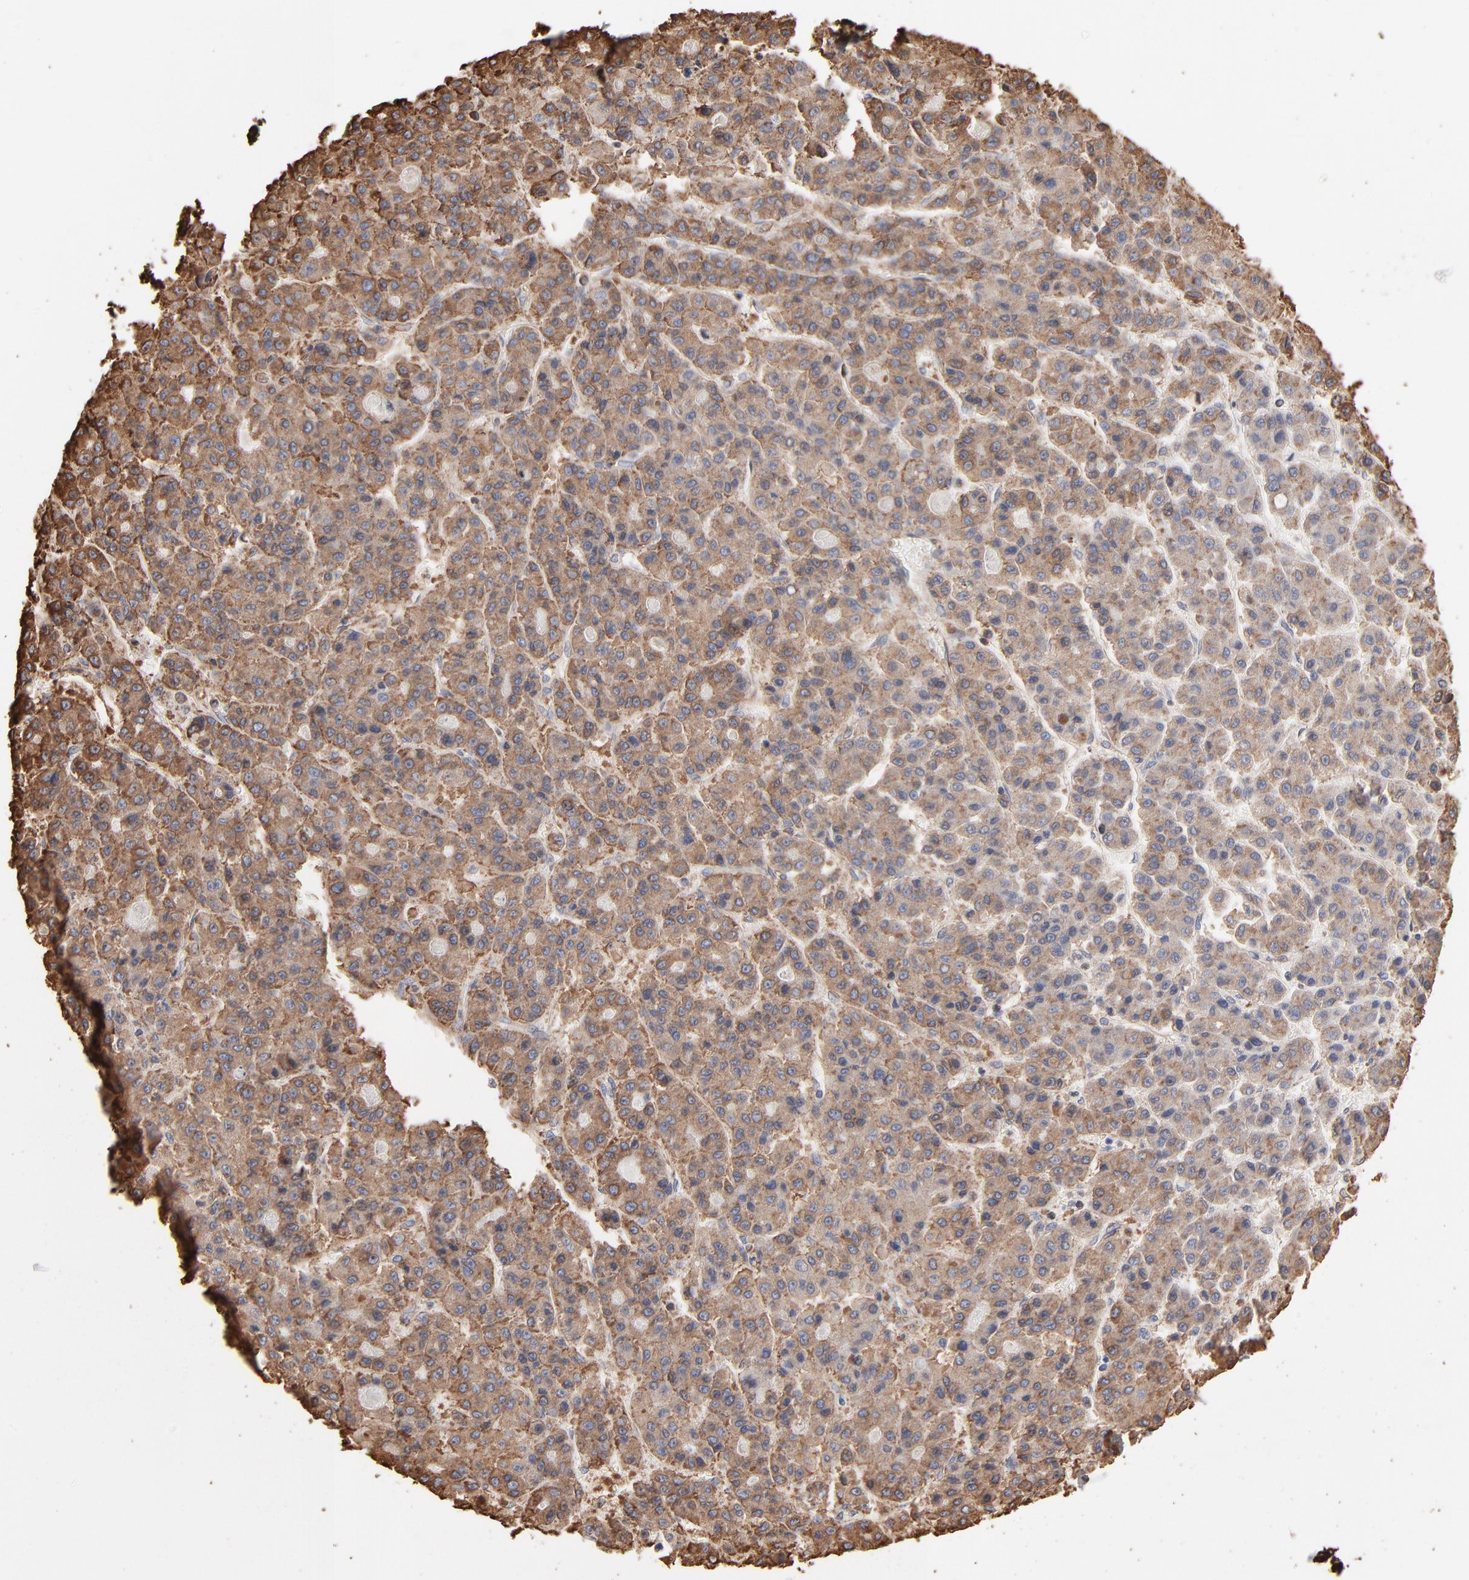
{"staining": {"intensity": "moderate", "quantity": ">75%", "location": "cytoplasmic/membranous"}, "tissue": "liver cancer", "cell_type": "Tumor cells", "image_type": "cancer", "snomed": [{"axis": "morphology", "description": "Carcinoma, Hepatocellular, NOS"}, {"axis": "topography", "description": "Liver"}], "caption": "Liver cancer stained with immunohistochemistry demonstrates moderate cytoplasmic/membranous positivity in approximately >75% of tumor cells.", "gene": "PDIA3", "patient": {"sex": "male", "age": 70}}